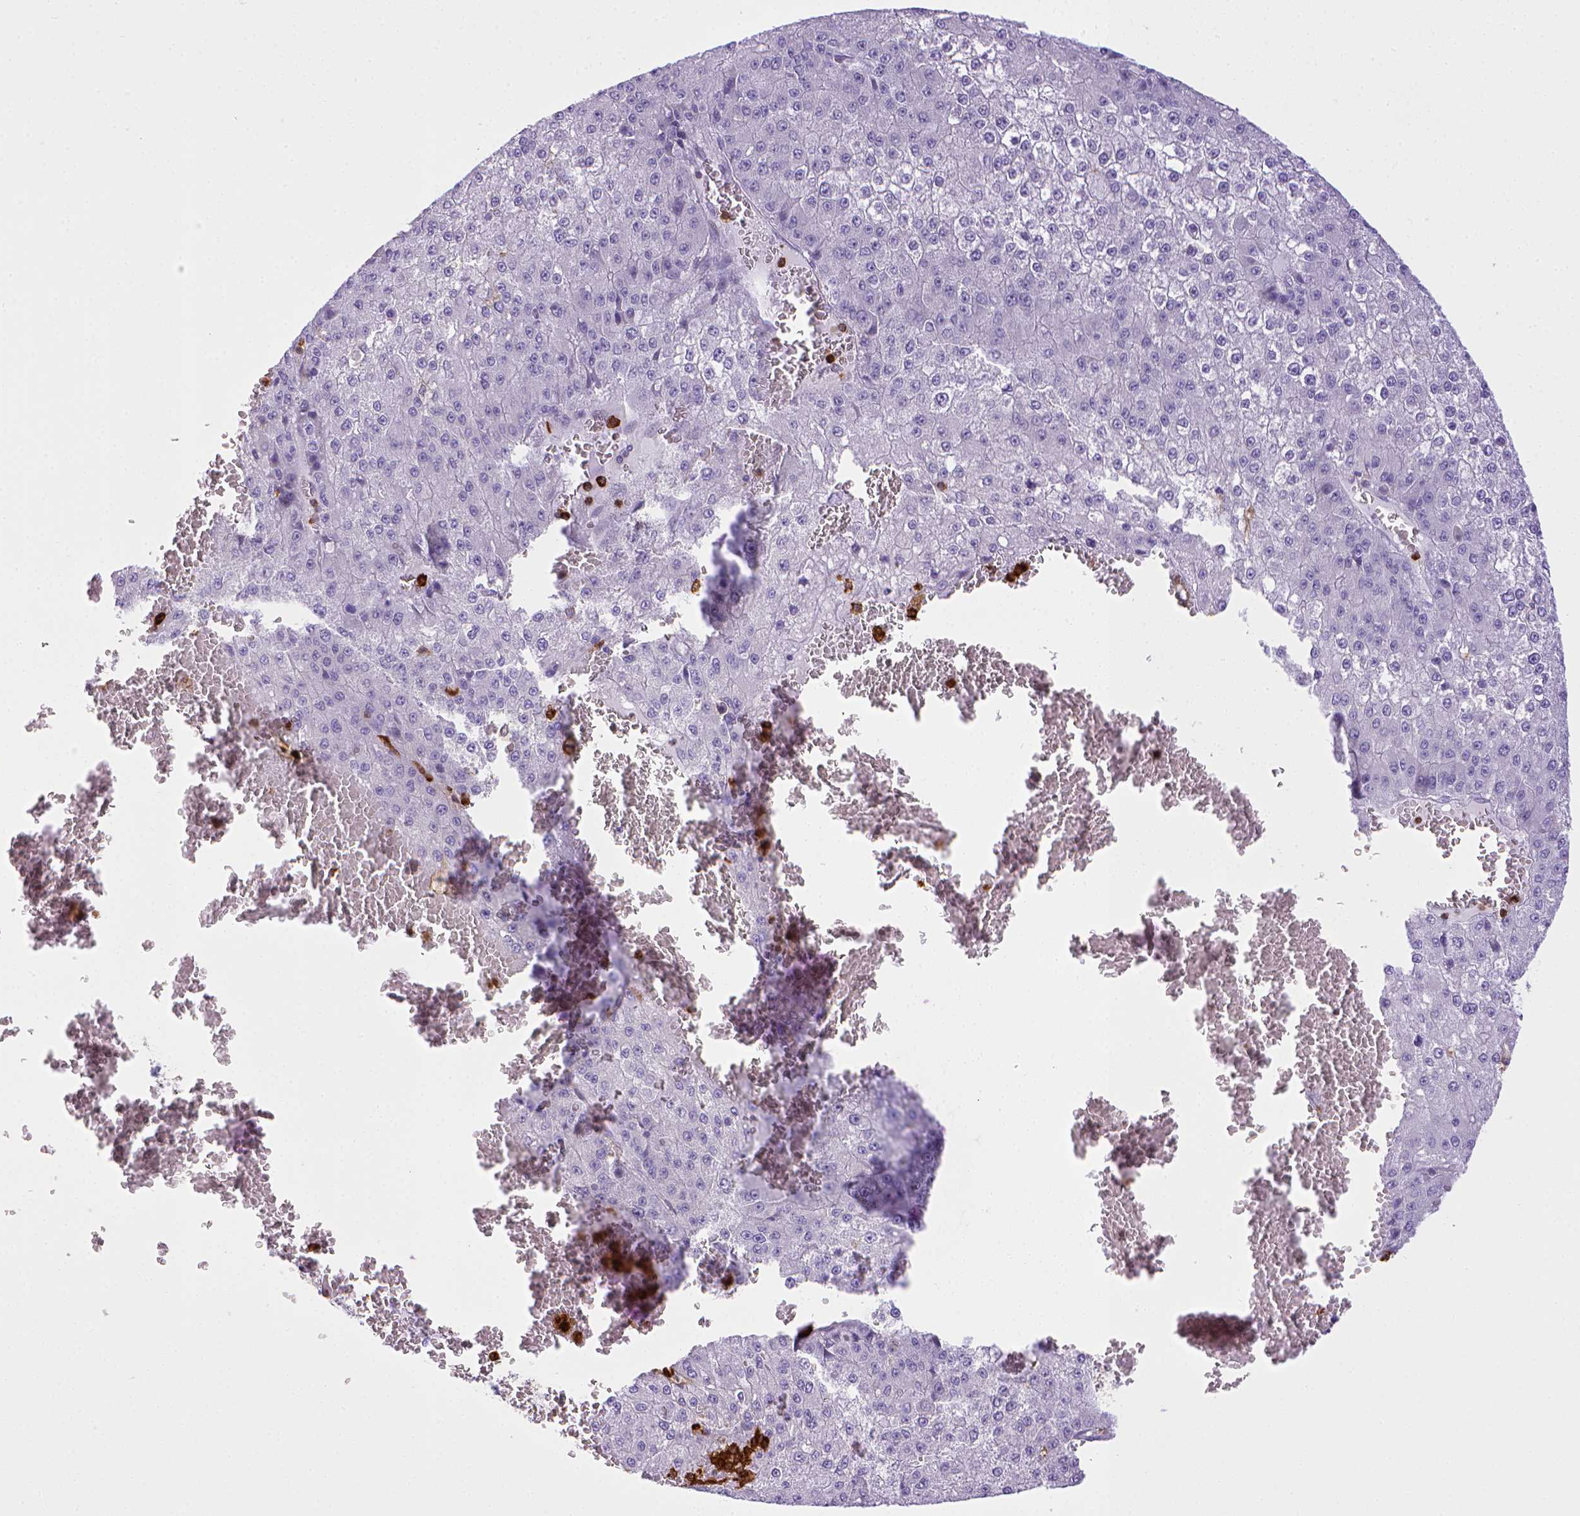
{"staining": {"intensity": "negative", "quantity": "none", "location": "none"}, "tissue": "liver cancer", "cell_type": "Tumor cells", "image_type": "cancer", "snomed": [{"axis": "morphology", "description": "Carcinoma, Hepatocellular, NOS"}, {"axis": "topography", "description": "Liver"}], "caption": "Hepatocellular carcinoma (liver) stained for a protein using IHC demonstrates no positivity tumor cells.", "gene": "ITGAM", "patient": {"sex": "female", "age": 73}}